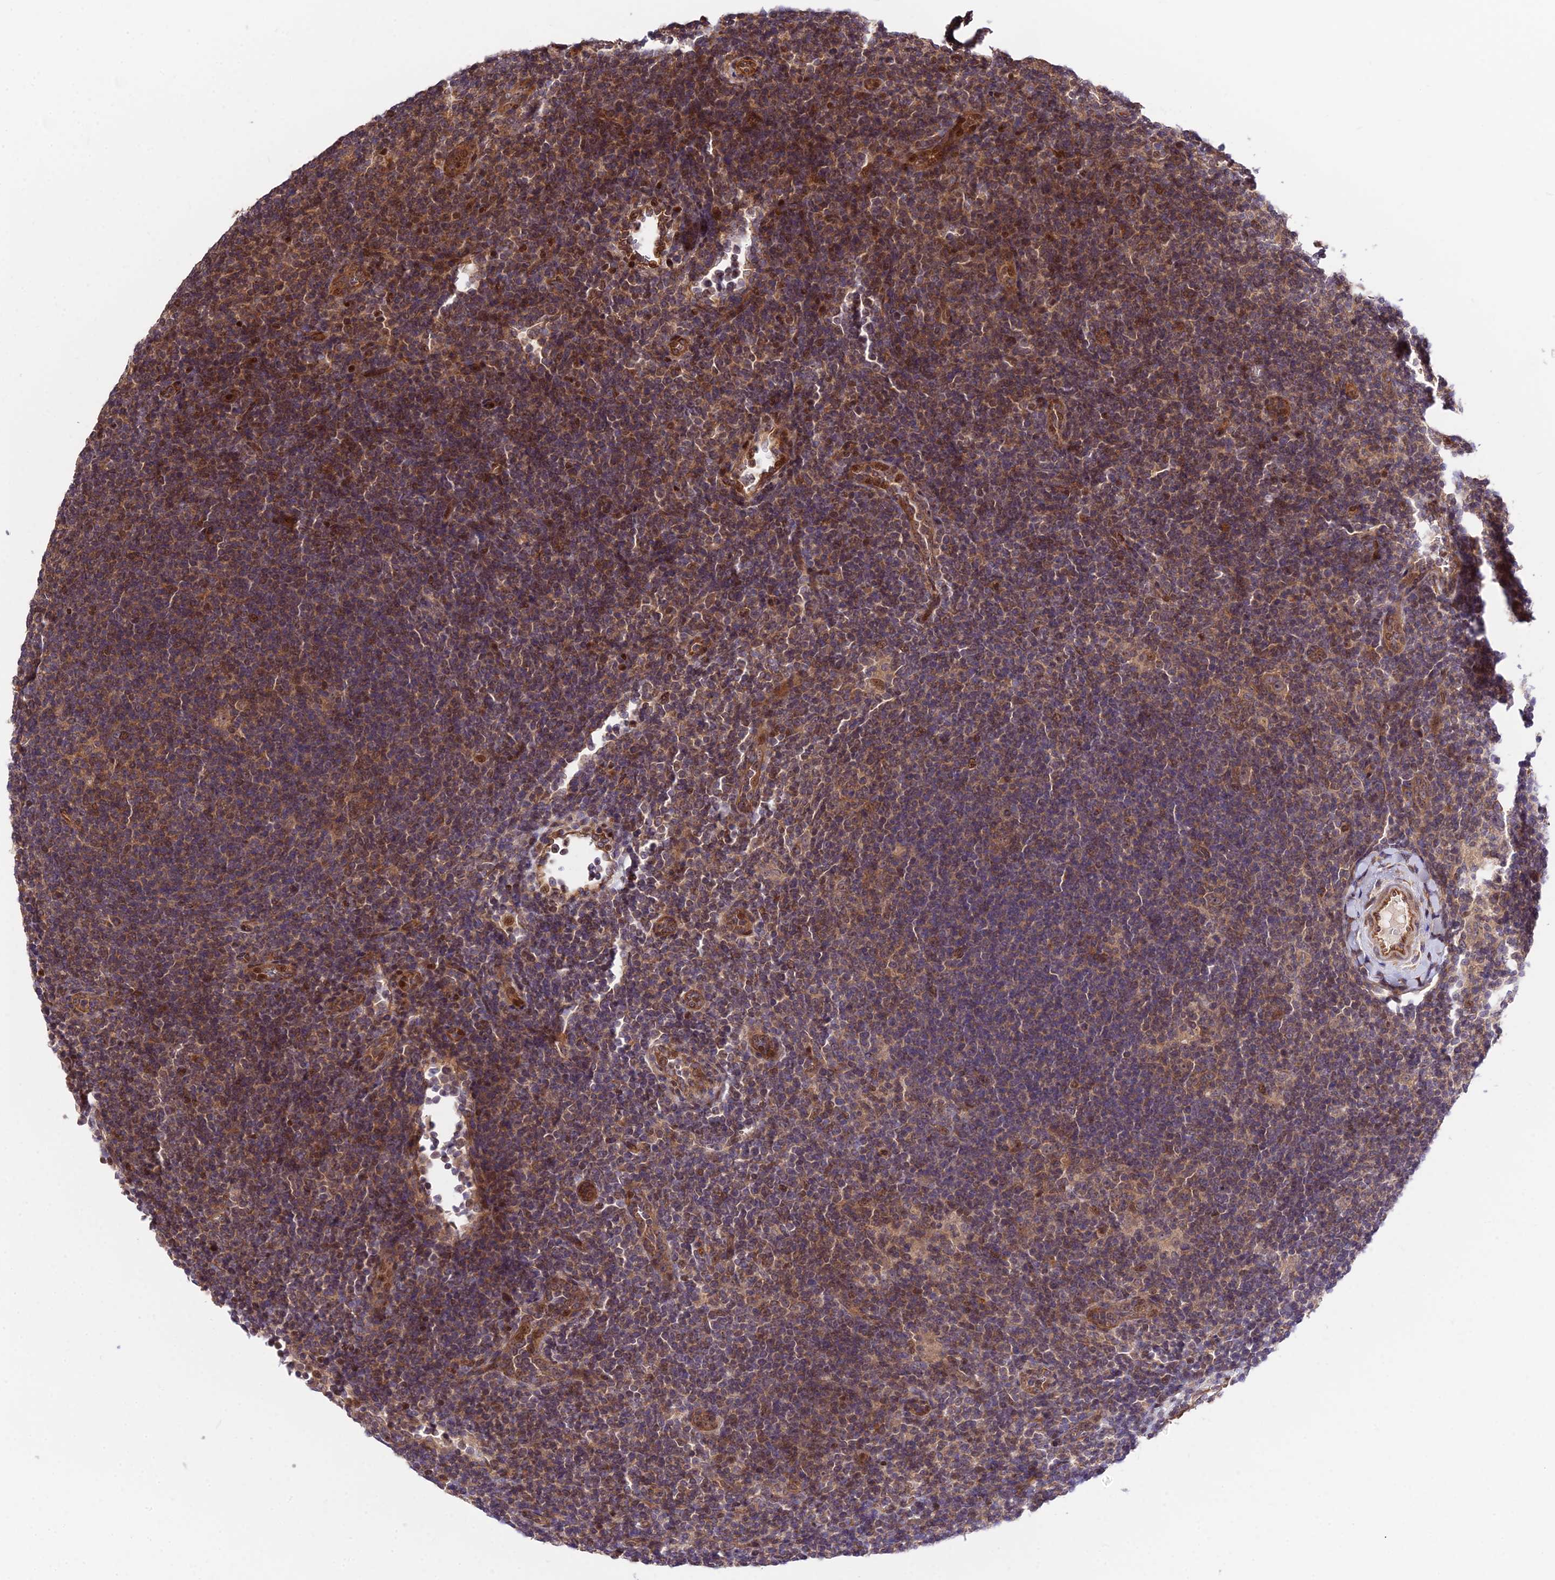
{"staining": {"intensity": "weak", "quantity": ">75%", "location": "cytoplasmic/membranous"}, "tissue": "lymphoma", "cell_type": "Tumor cells", "image_type": "cancer", "snomed": [{"axis": "morphology", "description": "Hodgkin's disease, NOS"}, {"axis": "topography", "description": "Lymph node"}], "caption": "Protein expression analysis of human Hodgkin's disease reveals weak cytoplasmic/membranous positivity in approximately >75% of tumor cells.", "gene": "SMG6", "patient": {"sex": "female", "age": 57}}